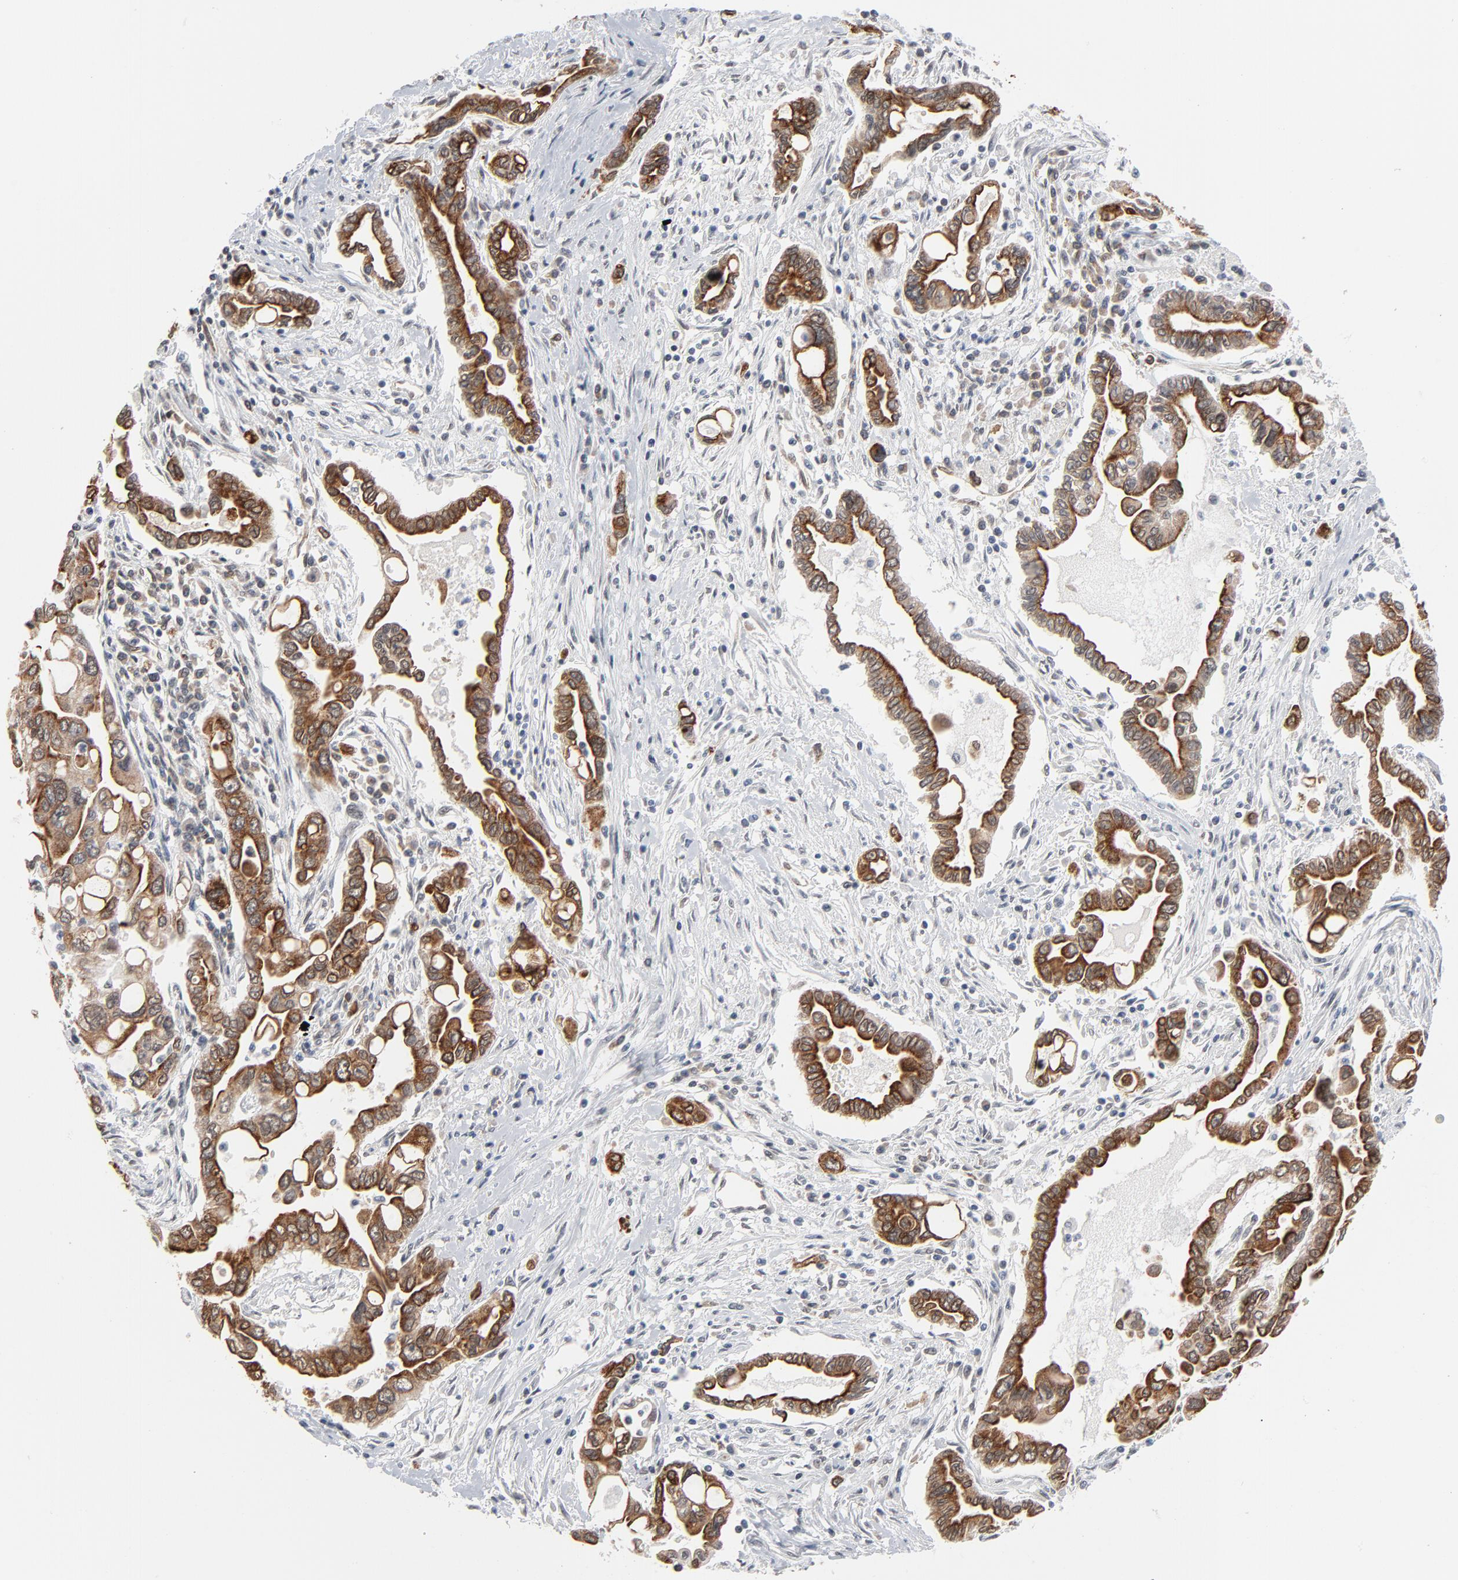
{"staining": {"intensity": "strong", "quantity": ">75%", "location": "cytoplasmic/membranous"}, "tissue": "pancreatic cancer", "cell_type": "Tumor cells", "image_type": "cancer", "snomed": [{"axis": "morphology", "description": "Adenocarcinoma, NOS"}, {"axis": "topography", "description": "Pancreas"}], "caption": "Human adenocarcinoma (pancreatic) stained with a brown dye displays strong cytoplasmic/membranous positive staining in approximately >75% of tumor cells.", "gene": "ITPR3", "patient": {"sex": "female", "age": 57}}